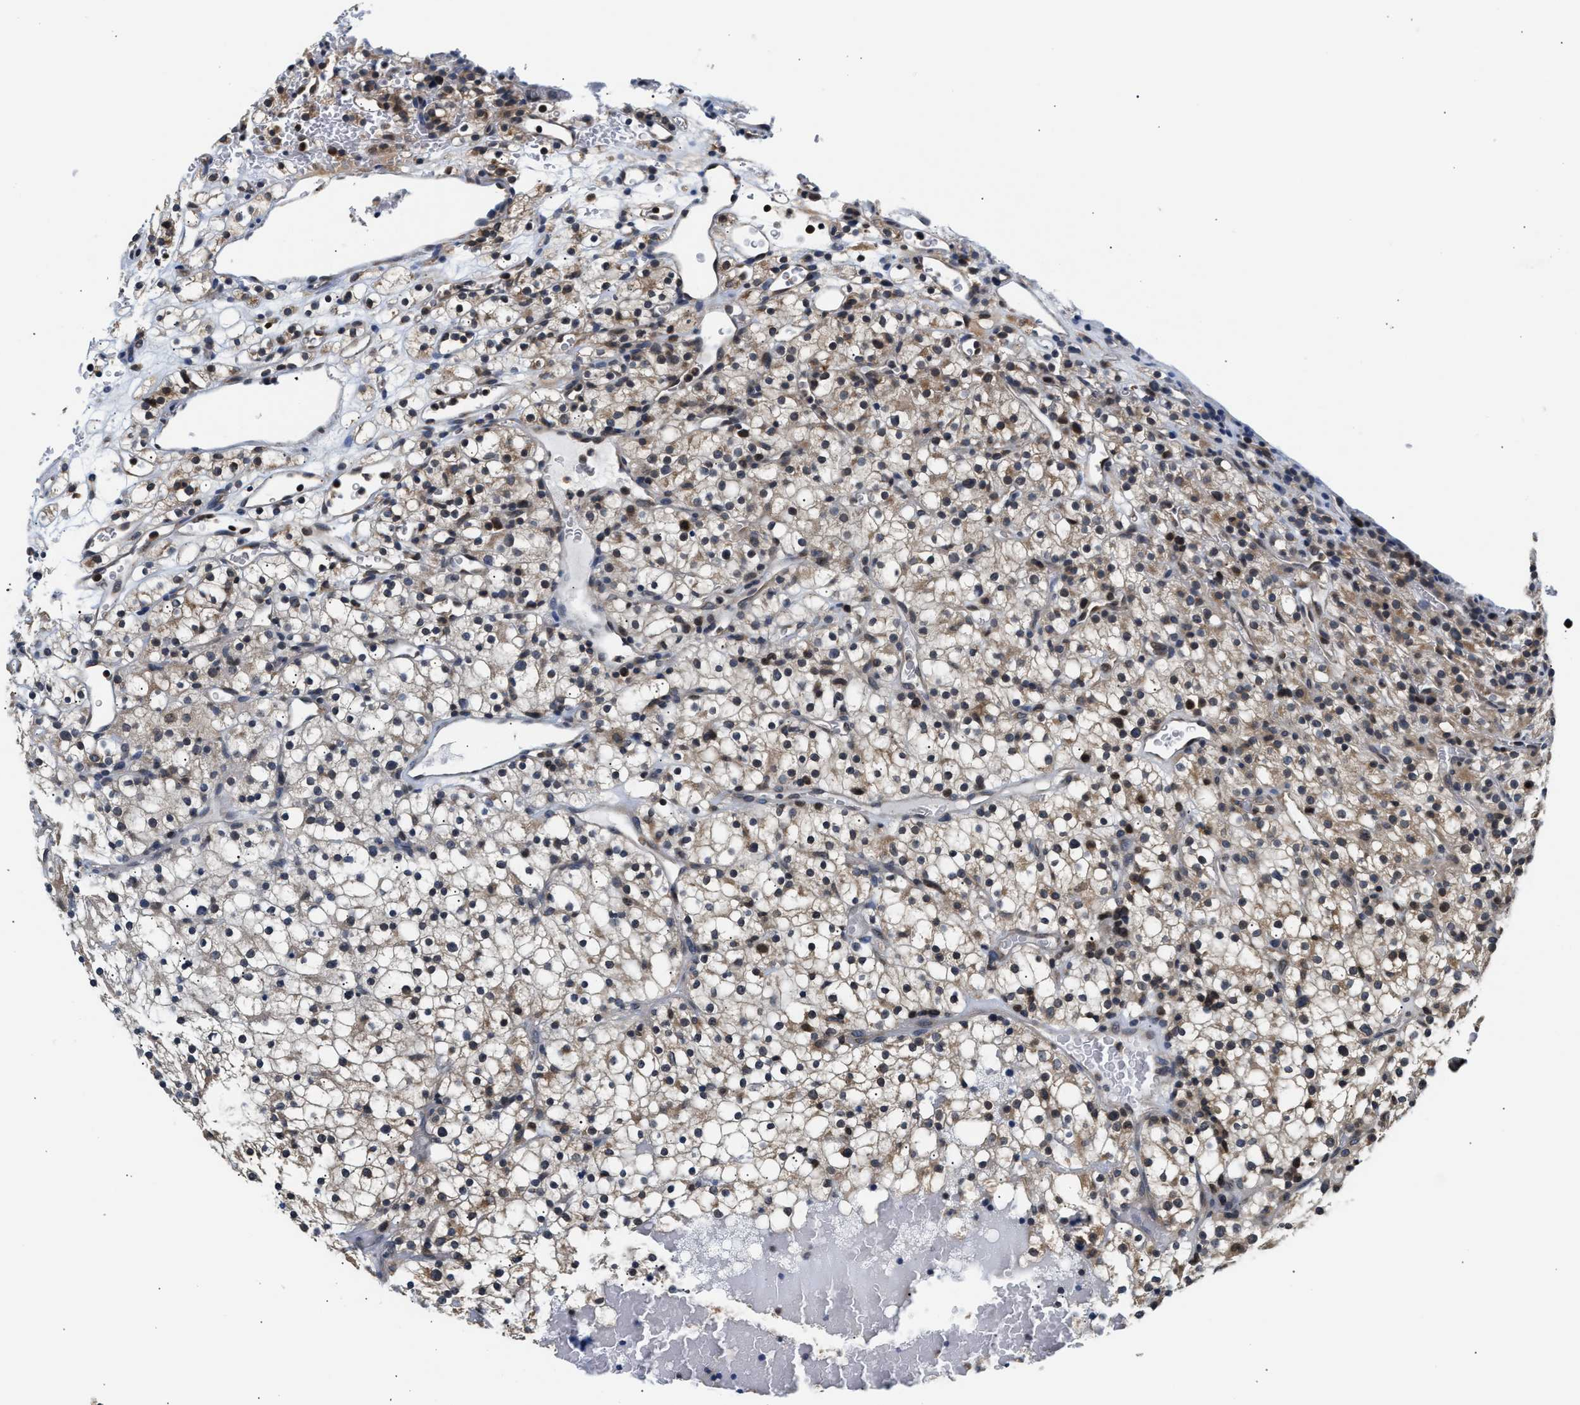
{"staining": {"intensity": "weak", "quantity": ">75%", "location": "cytoplasmic/membranous,nuclear"}, "tissue": "renal cancer", "cell_type": "Tumor cells", "image_type": "cancer", "snomed": [{"axis": "morphology", "description": "Normal tissue, NOS"}, {"axis": "morphology", "description": "Adenocarcinoma, NOS"}, {"axis": "topography", "description": "Kidney"}], "caption": "Renal cancer tissue displays weak cytoplasmic/membranous and nuclear expression in about >75% of tumor cells, visualized by immunohistochemistry.", "gene": "RAB29", "patient": {"sex": "female", "age": 72}}